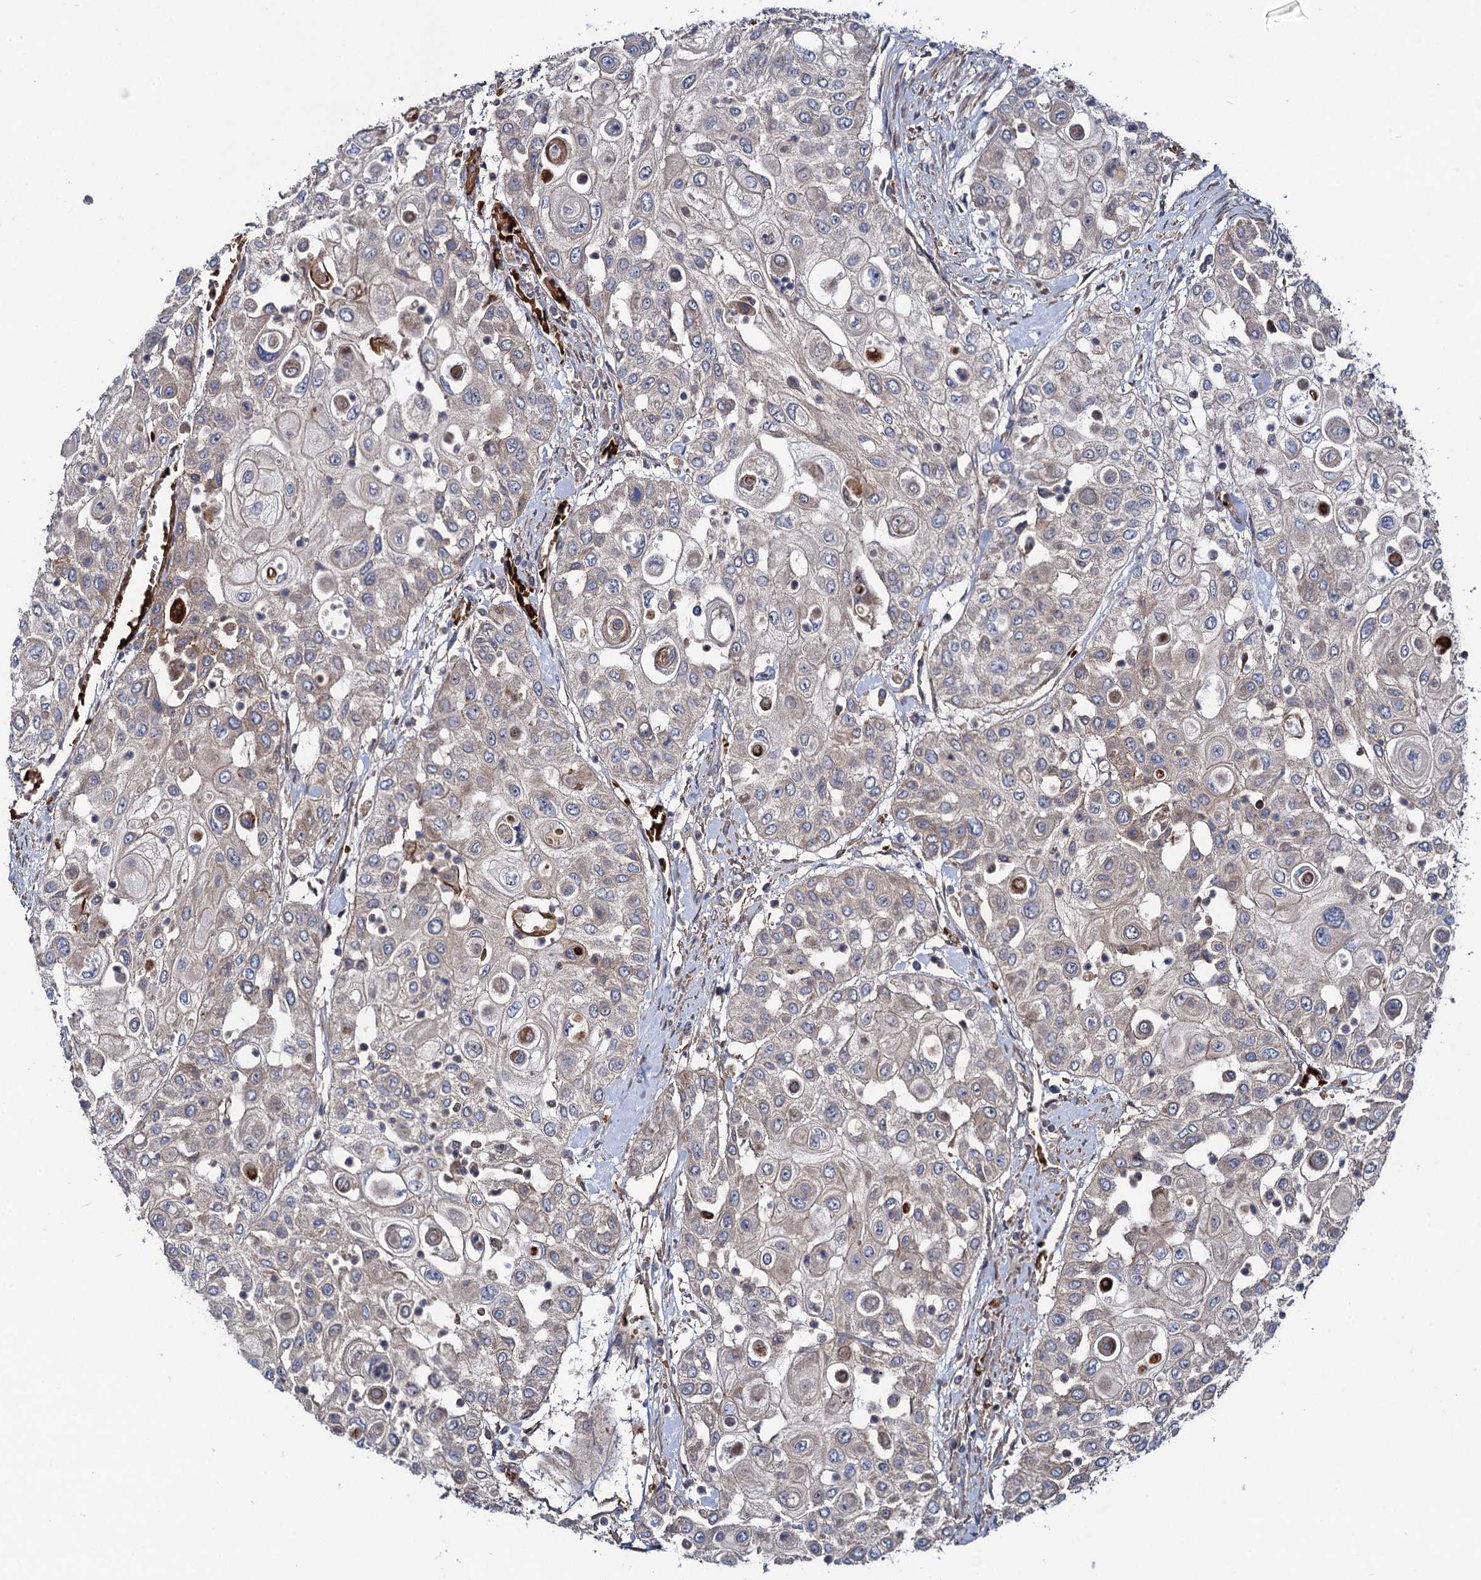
{"staining": {"intensity": "negative", "quantity": "none", "location": "none"}, "tissue": "urothelial cancer", "cell_type": "Tumor cells", "image_type": "cancer", "snomed": [{"axis": "morphology", "description": "Urothelial carcinoma, High grade"}, {"axis": "topography", "description": "Urinary bladder"}], "caption": "Immunohistochemistry (IHC) histopathology image of neoplastic tissue: human high-grade urothelial carcinoma stained with DAB (3,3'-diaminobenzidine) reveals no significant protein expression in tumor cells.", "gene": "KXD1", "patient": {"sex": "female", "age": 79}}